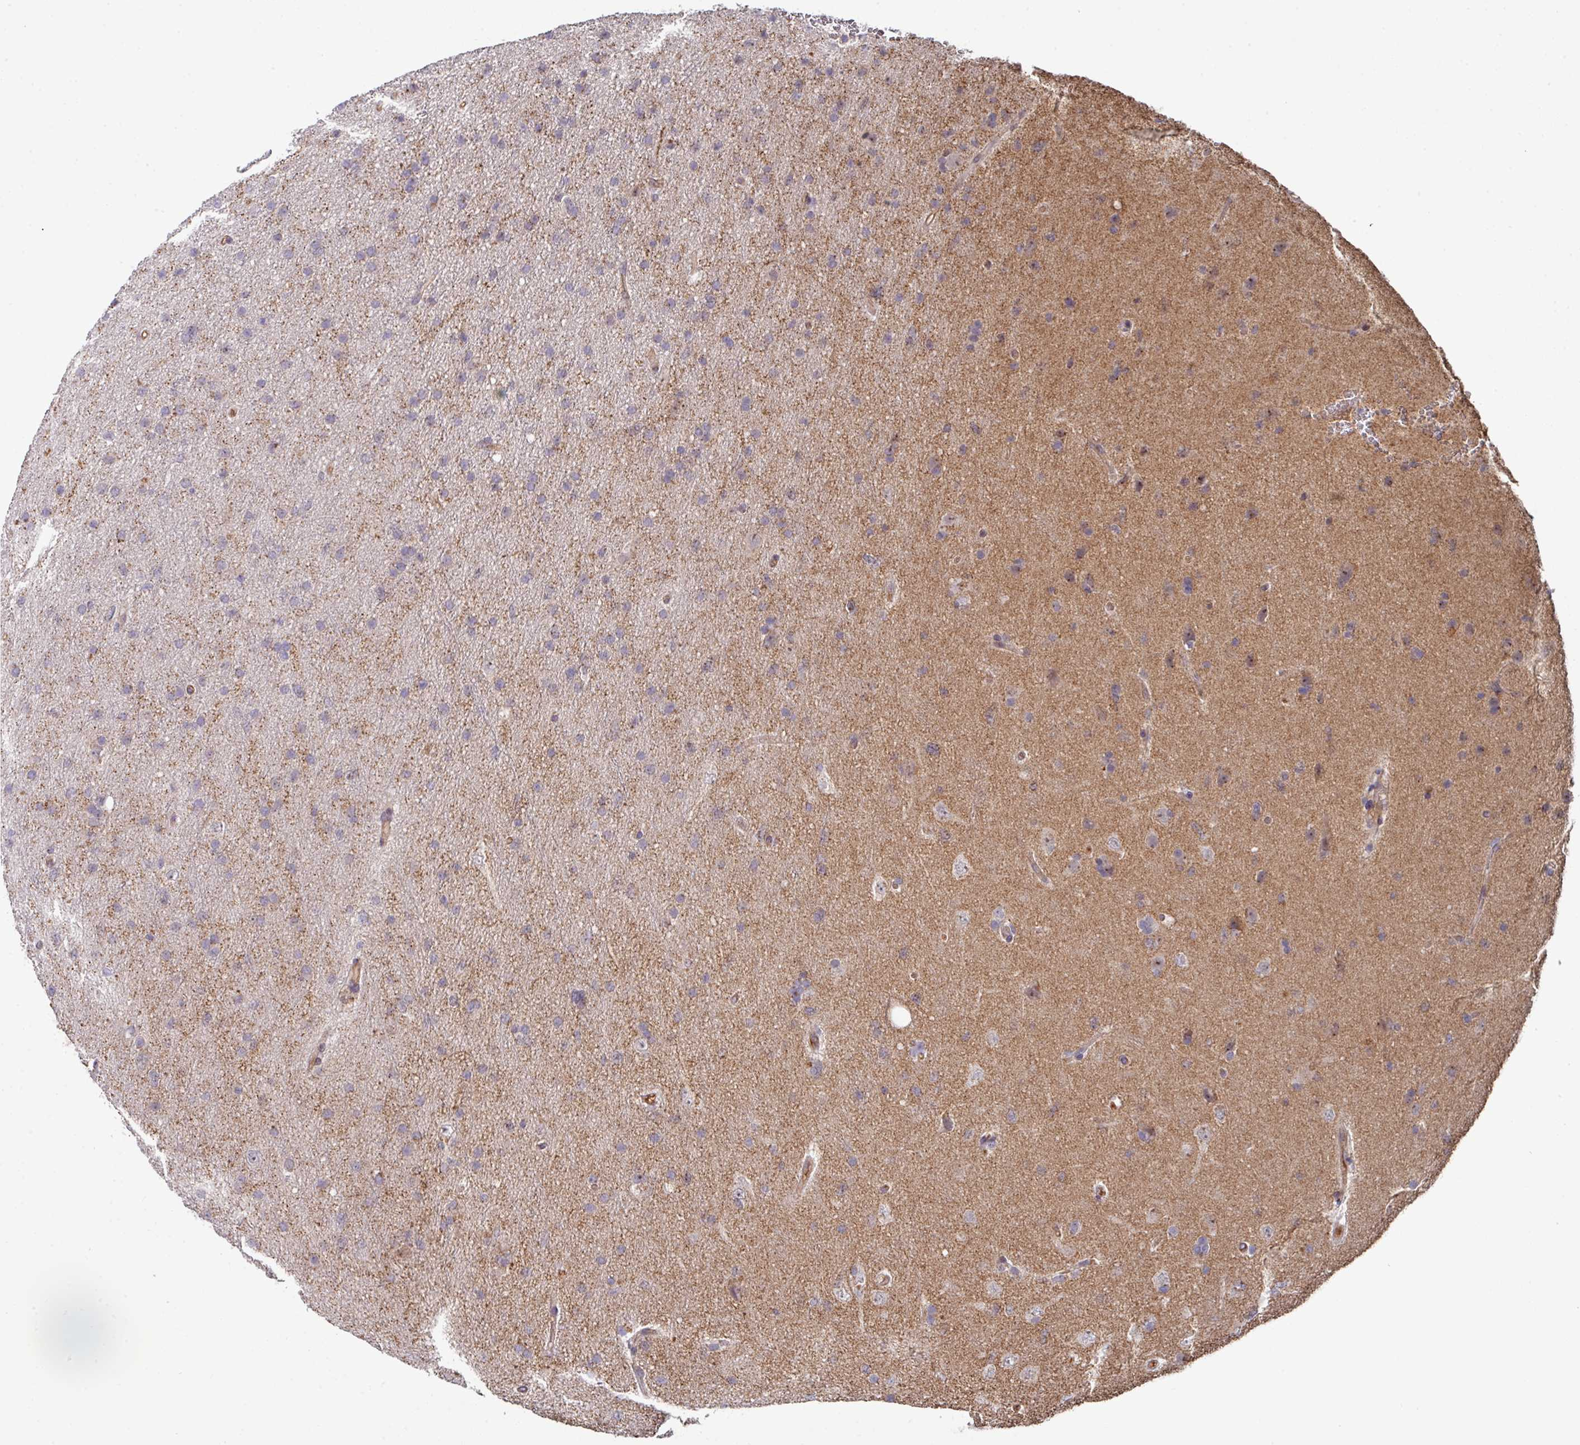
{"staining": {"intensity": "negative", "quantity": "none", "location": "none"}, "tissue": "glioma", "cell_type": "Tumor cells", "image_type": "cancer", "snomed": [{"axis": "morphology", "description": "Glioma, malignant, Low grade"}, {"axis": "topography", "description": "Cerebral cortex"}], "caption": "DAB (3,3'-diaminobenzidine) immunohistochemical staining of low-grade glioma (malignant) exhibits no significant expression in tumor cells. Nuclei are stained in blue.", "gene": "PRR5", "patient": {"sex": "female", "age": 39}}